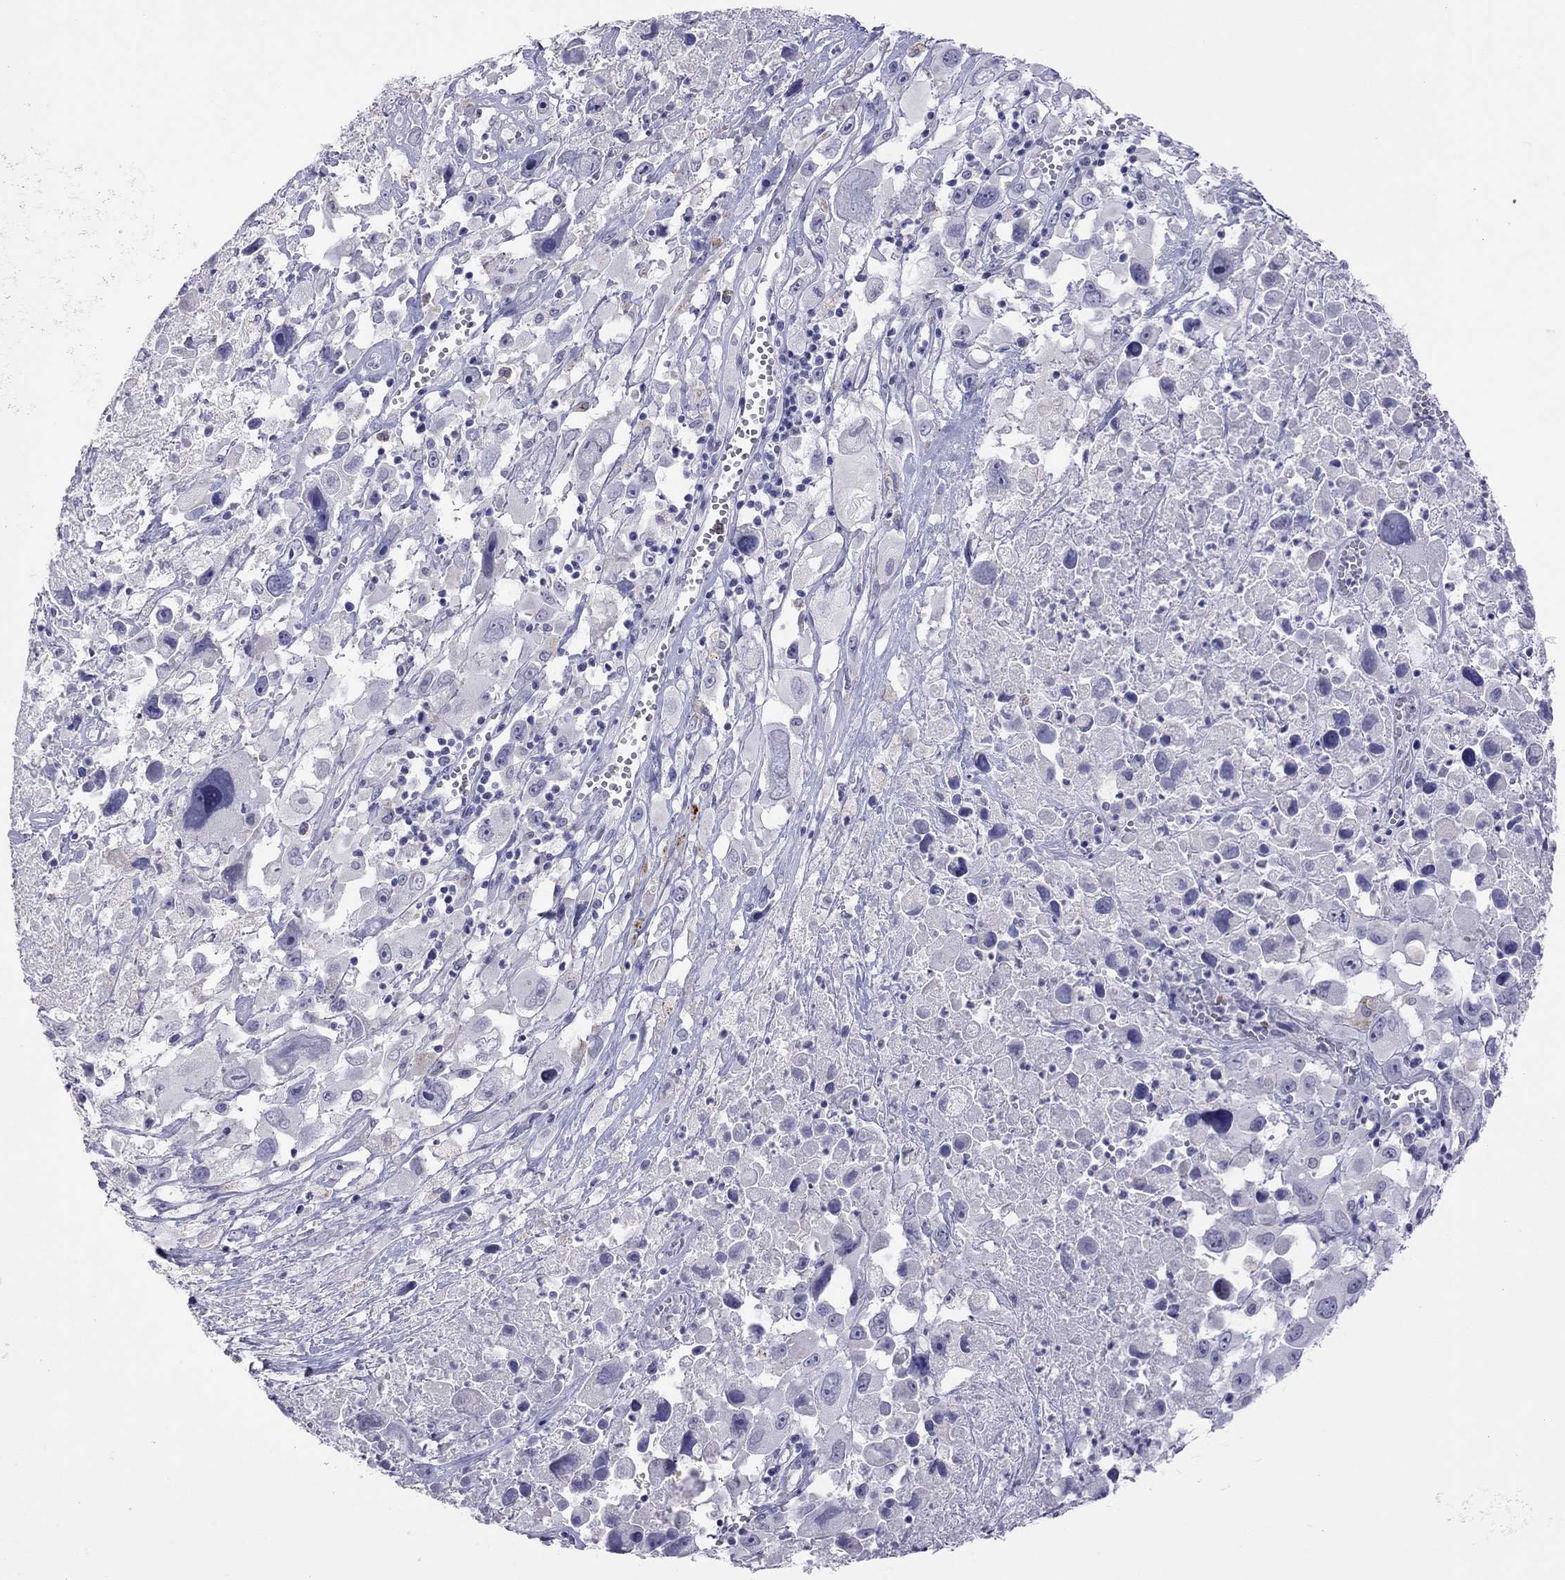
{"staining": {"intensity": "negative", "quantity": "none", "location": "none"}, "tissue": "melanoma", "cell_type": "Tumor cells", "image_type": "cancer", "snomed": [{"axis": "morphology", "description": "Malignant melanoma, Metastatic site"}, {"axis": "topography", "description": "Soft tissue"}], "caption": "IHC histopathology image of human melanoma stained for a protein (brown), which displays no expression in tumor cells.", "gene": "SLAMF1", "patient": {"sex": "male", "age": 50}}